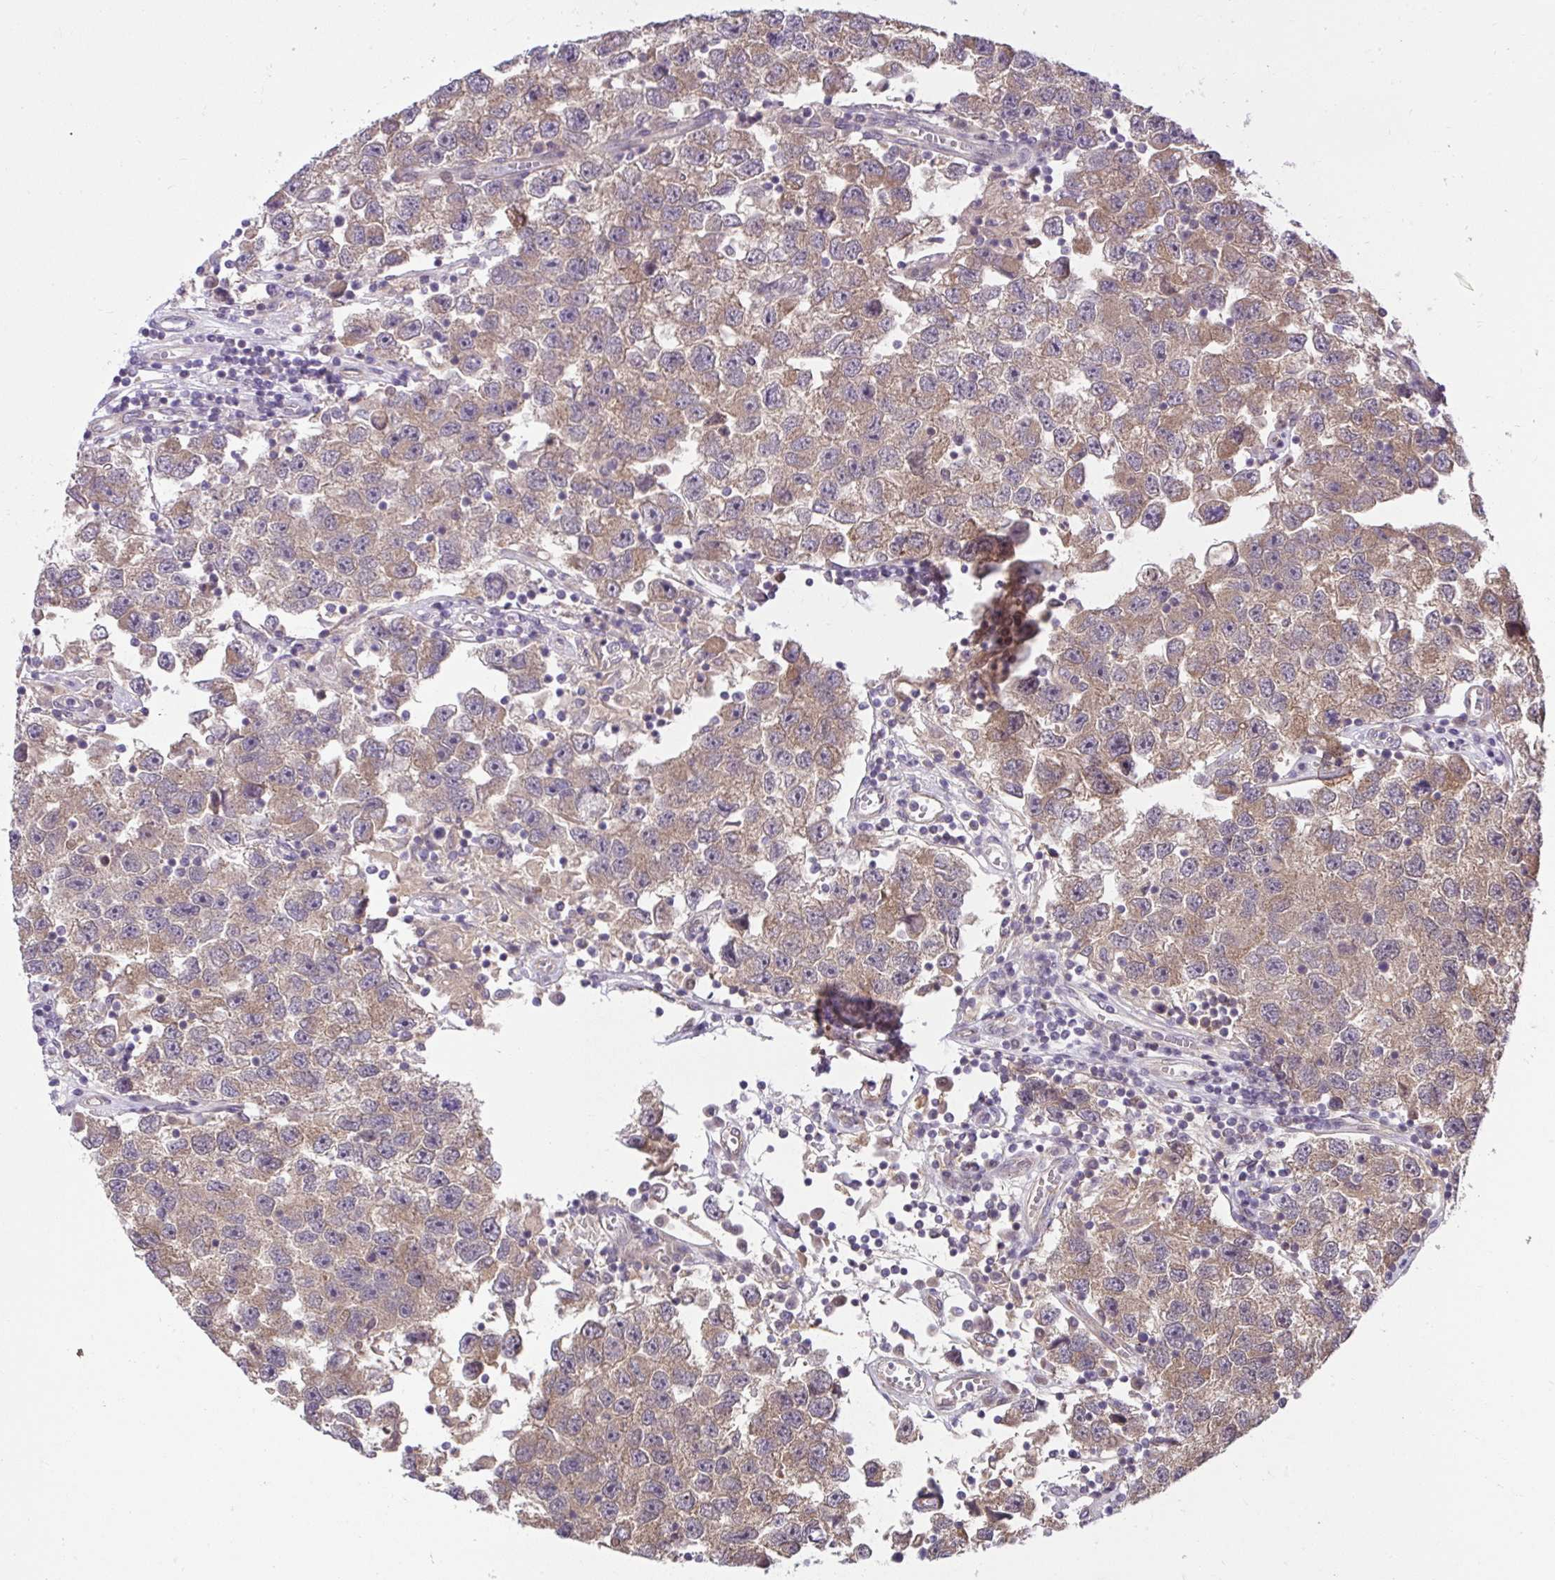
{"staining": {"intensity": "moderate", "quantity": ">75%", "location": "cytoplasmic/membranous"}, "tissue": "testis cancer", "cell_type": "Tumor cells", "image_type": "cancer", "snomed": [{"axis": "morphology", "description": "Seminoma, NOS"}, {"axis": "topography", "description": "Testis"}], "caption": "Immunohistochemistry (IHC) photomicrograph of human testis cancer (seminoma) stained for a protein (brown), which demonstrates medium levels of moderate cytoplasmic/membranous expression in about >75% of tumor cells.", "gene": "RDH14", "patient": {"sex": "male", "age": 26}}